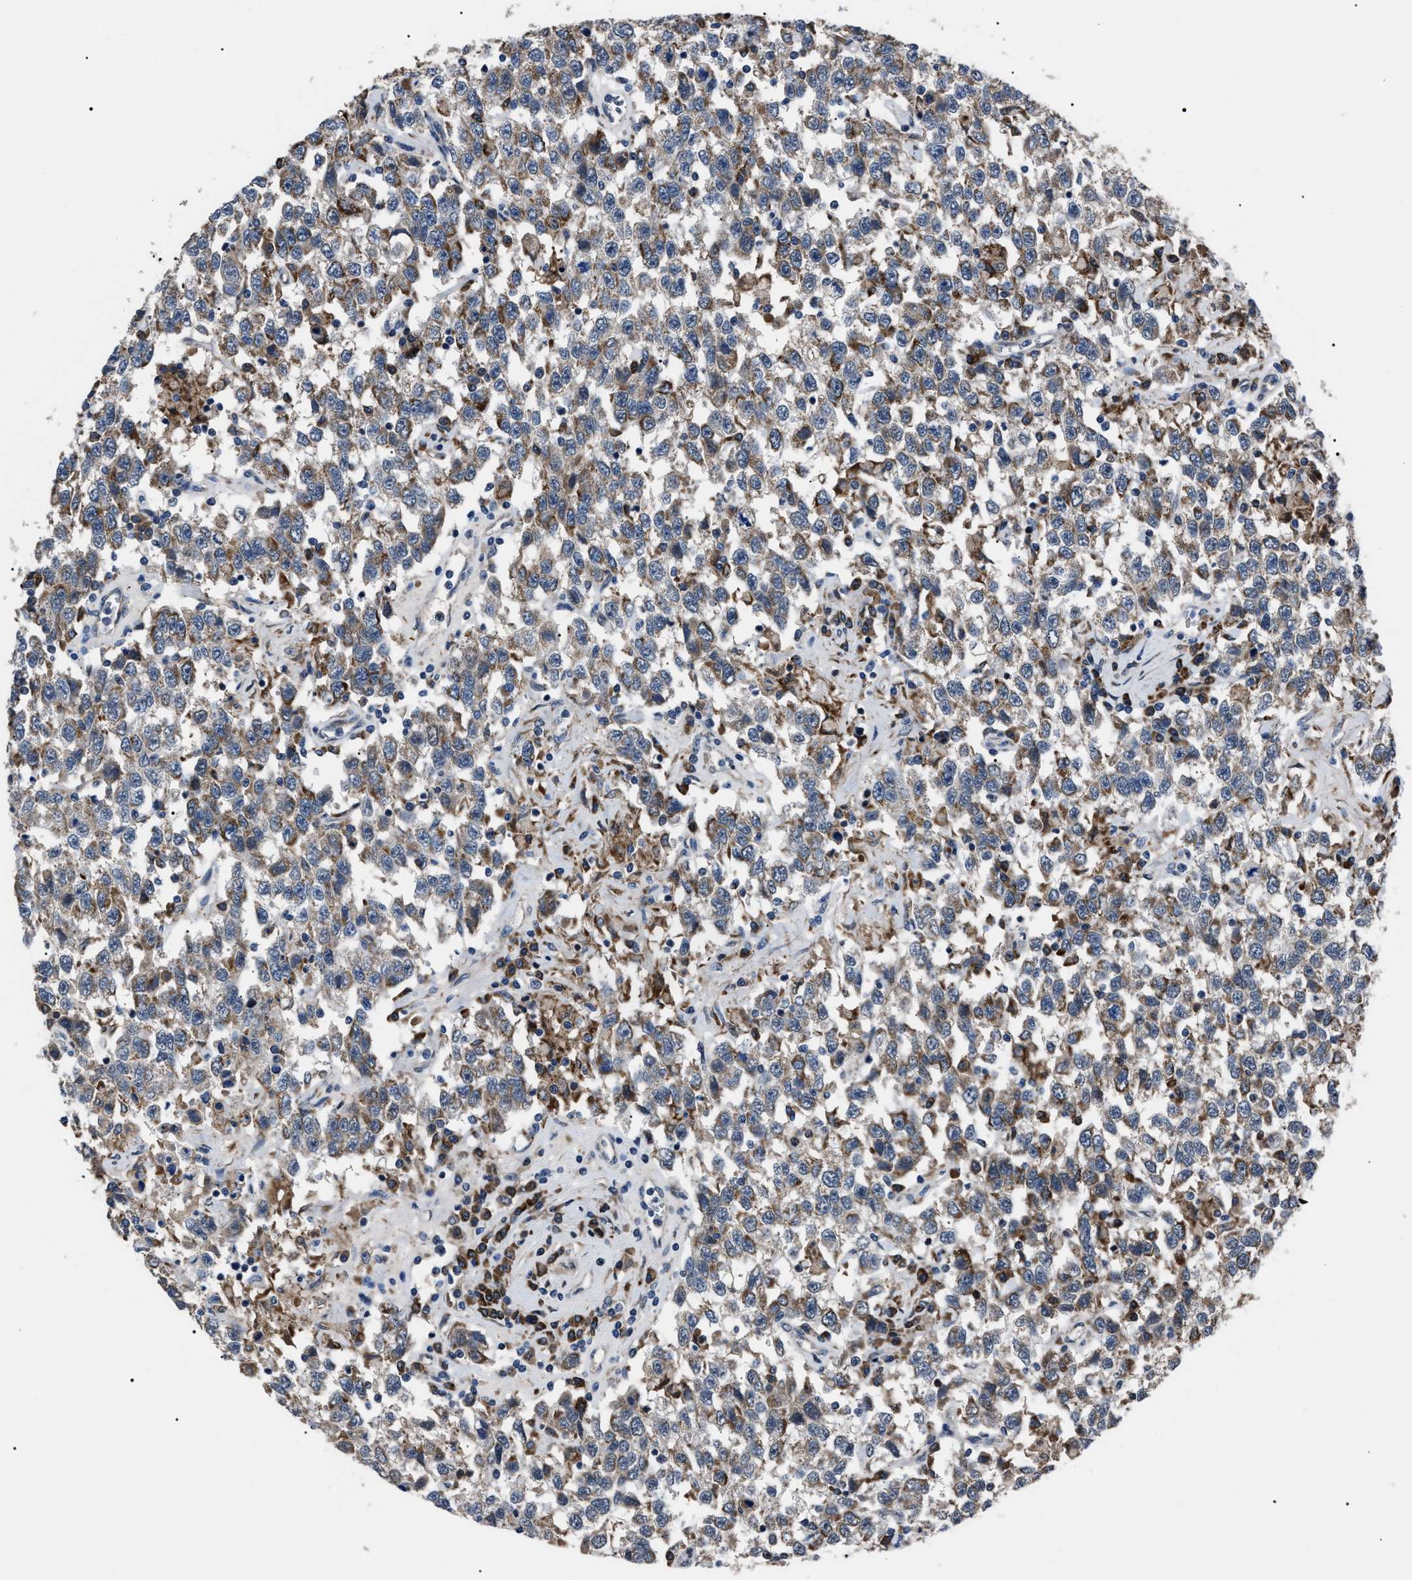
{"staining": {"intensity": "weak", "quantity": ">75%", "location": "cytoplasmic/membranous"}, "tissue": "testis cancer", "cell_type": "Tumor cells", "image_type": "cancer", "snomed": [{"axis": "morphology", "description": "Seminoma, NOS"}, {"axis": "topography", "description": "Testis"}], "caption": "Seminoma (testis) tissue displays weak cytoplasmic/membranous positivity in about >75% of tumor cells, visualized by immunohistochemistry. (brown staining indicates protein expression, while blue staining denotes nuclei).", "gene": "LRRC14", "patient": {"sex": "male", "age": 41}}